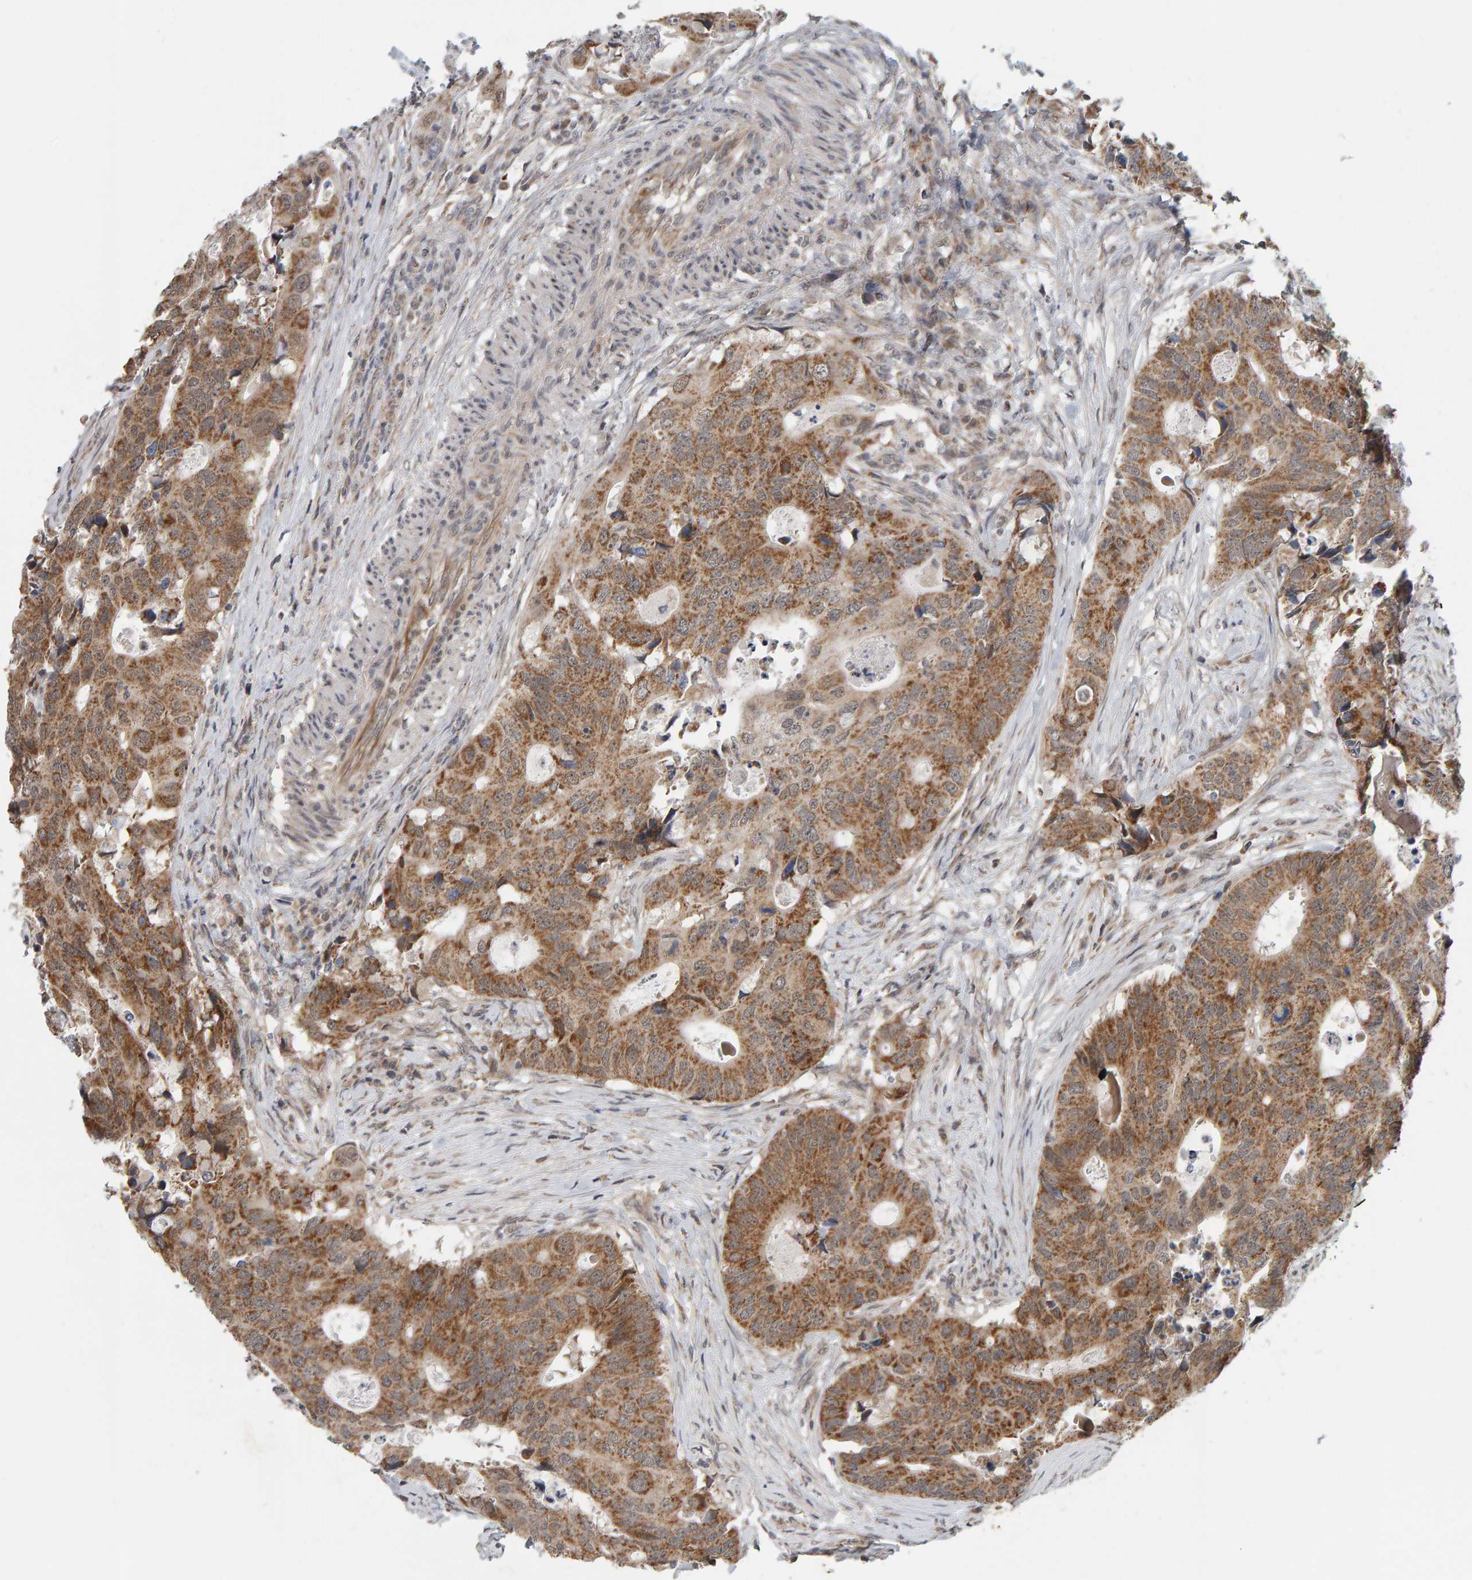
{"staining": {"intensity": "moderate", "quantity": ">75%", "location": "cytoplasmic/membranous"}, "tissue": "colorectal cancer", "cell_type": "Tumor cells", "image_type": "cancer", "snomed": [{"axis": "morphology", "description": "Adenocarcinoma, NOS"}, {"axis": "topography", "description": "Colon"}], "caption": "Protein analysis of colorectal cancer (adenocarcinoma) tissue reveals moderate cytoplasmic/membranous staining in about >75% of tumor cells. The staining was performed using DAB, with brown indicating positive protein expression. Nuclei are stained blue with hematoxylin.", "gene": "DAP3", "patient": {"sex": "male", "age": 71}}